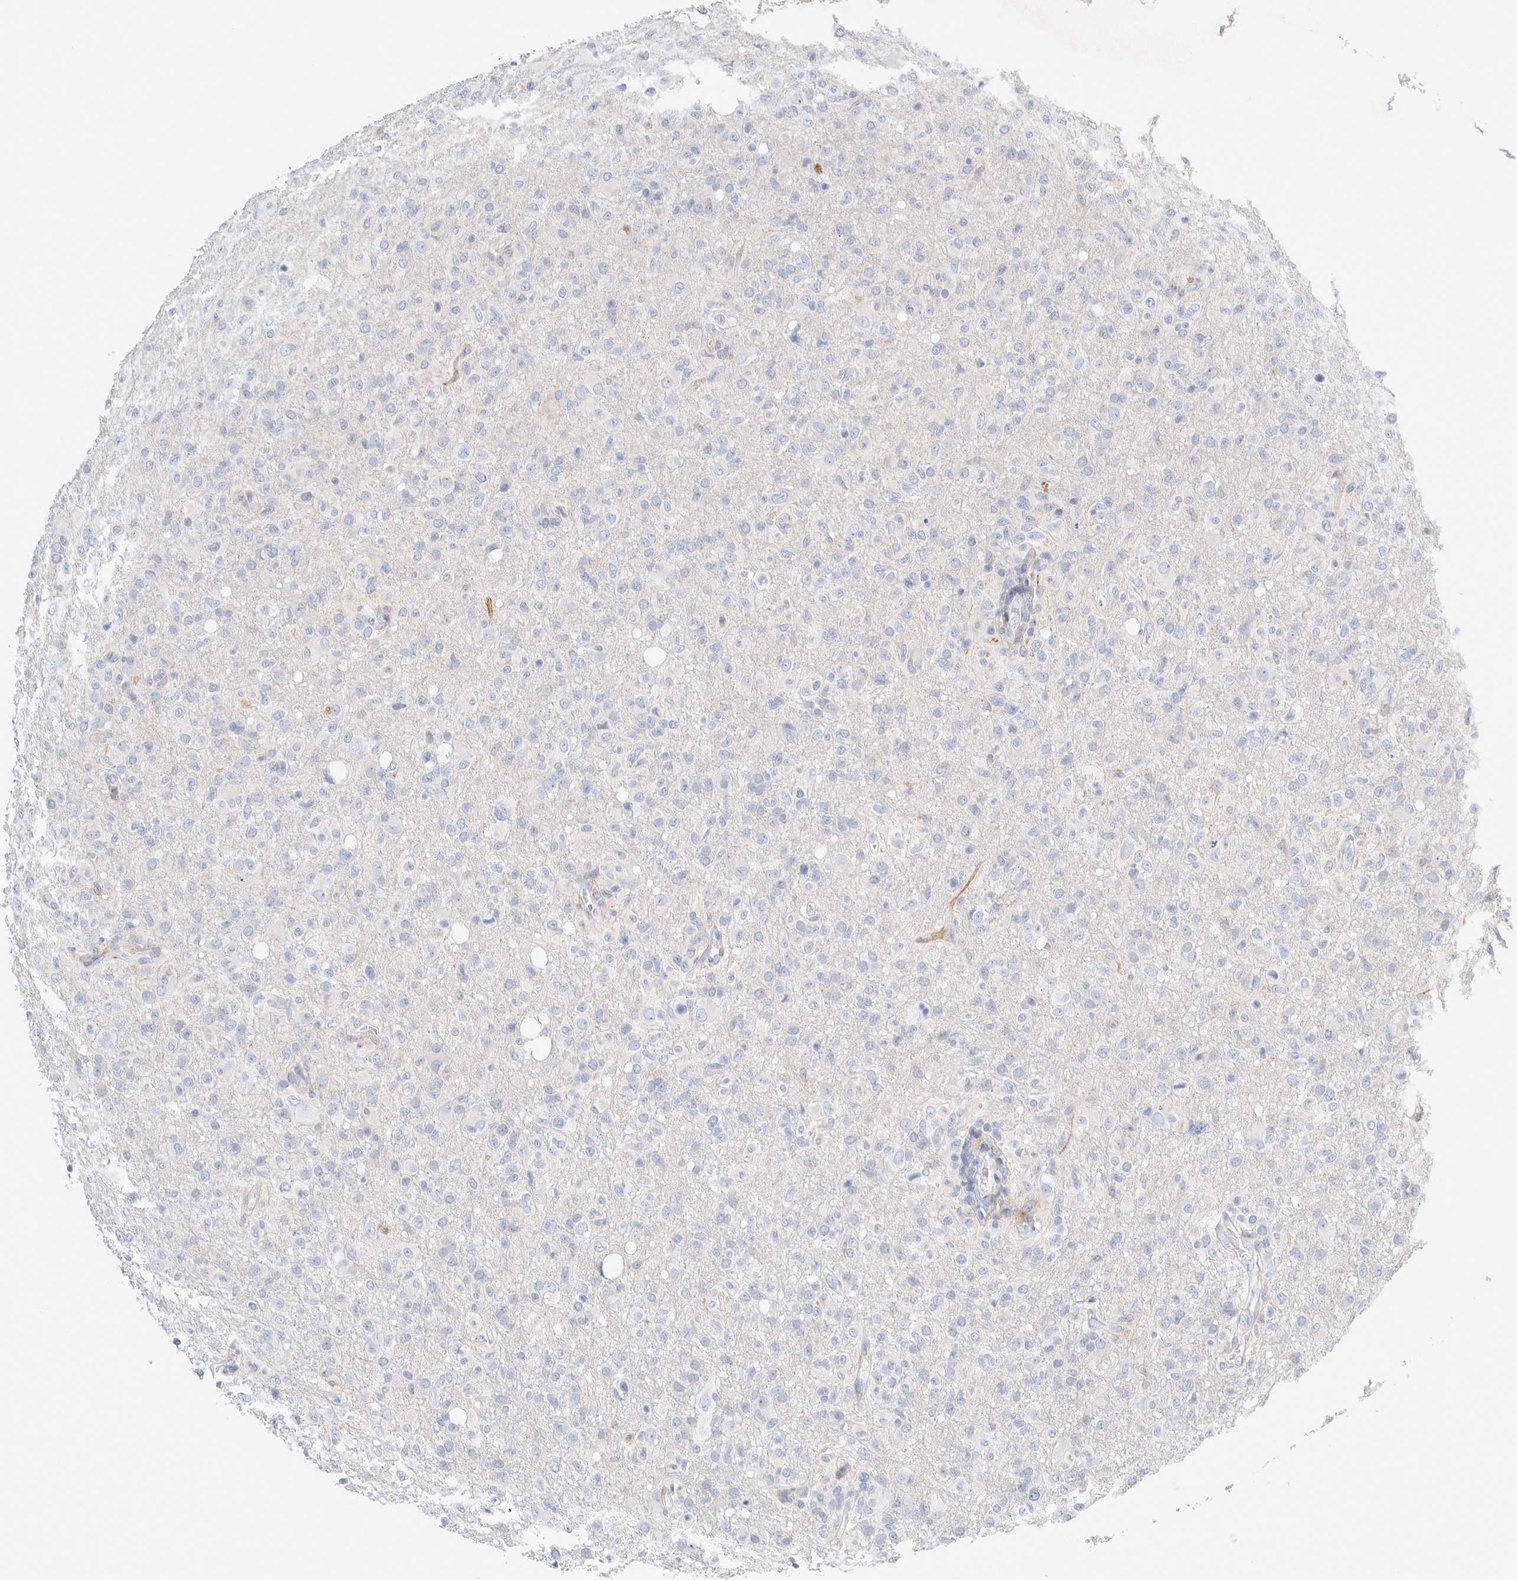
{"staining": {"intensity": "negative", "quantity": "none", "location": "none"}, "tissue": "glioma", "cell_type": "Tumor cells", "image_type": "cancer", "snomed": [{"axis": "morphology", "description": "Glioma, malignant, High grade"}, {"axis": "topography", "description": "Brain"}], "caption": "The photomicrograph shows no significant staining in tumor cells of malignant glioma (high-grade).", "gene": "FGL2", "patient": {"sex": "female", "age": 57}}